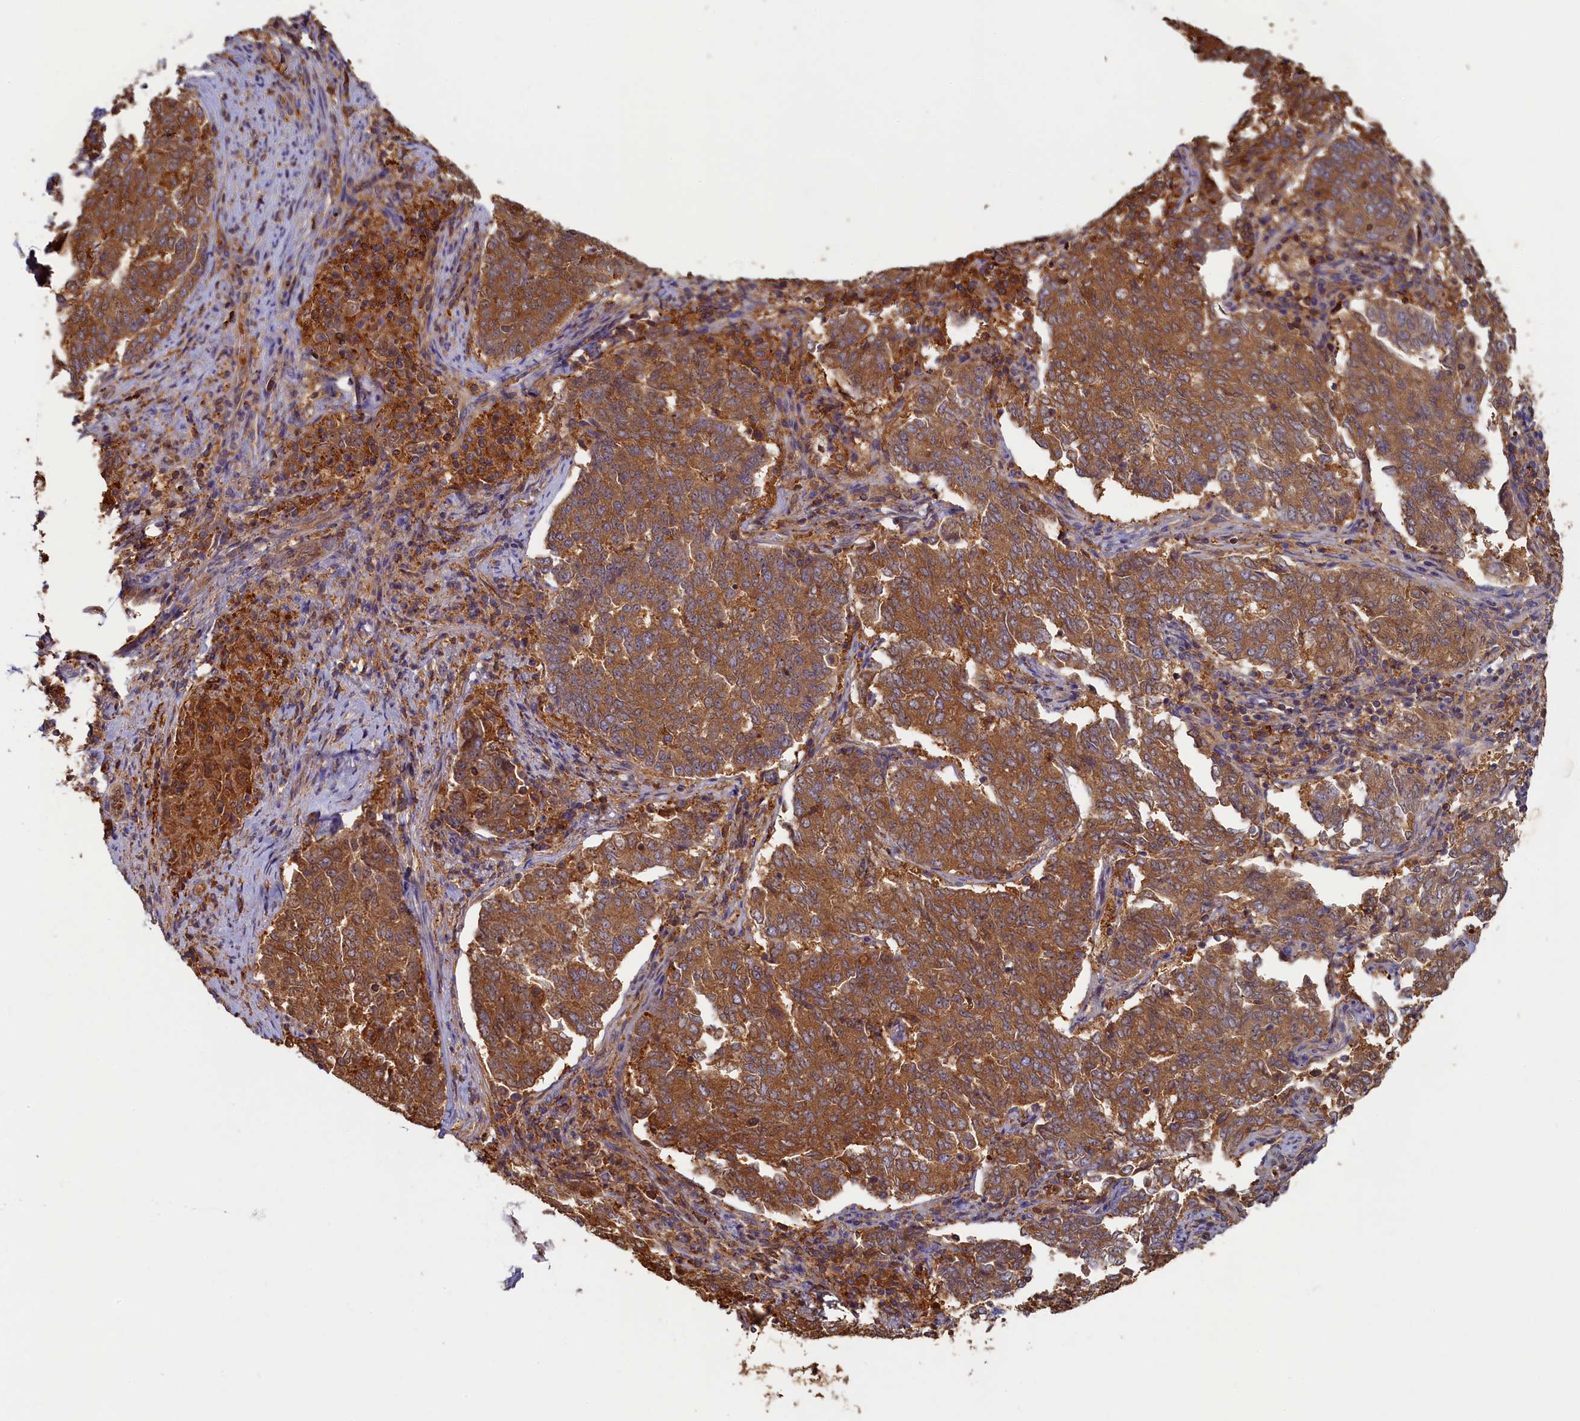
{"staining": {"intensity": "moderate", "quantity": ">75%", "location": "cytoplasmic/membranous"}, "tissue": "endometrial cancer", "cell_type": "Tumor cells", "image_type": "cancer", "snomed": [{"axis": "morphology", "description": "Adenocarcinoma, NOS"}, {"axis": "topography", "description": "Endometrium"}], "caption": "Tumor cells reveal medium levels of moderate cytoplasmic/membranous staining in about >75% of cells in endometrial cancer.", "gene": "TIMM8B", "patient": {"sex": "female", "age": 80}}